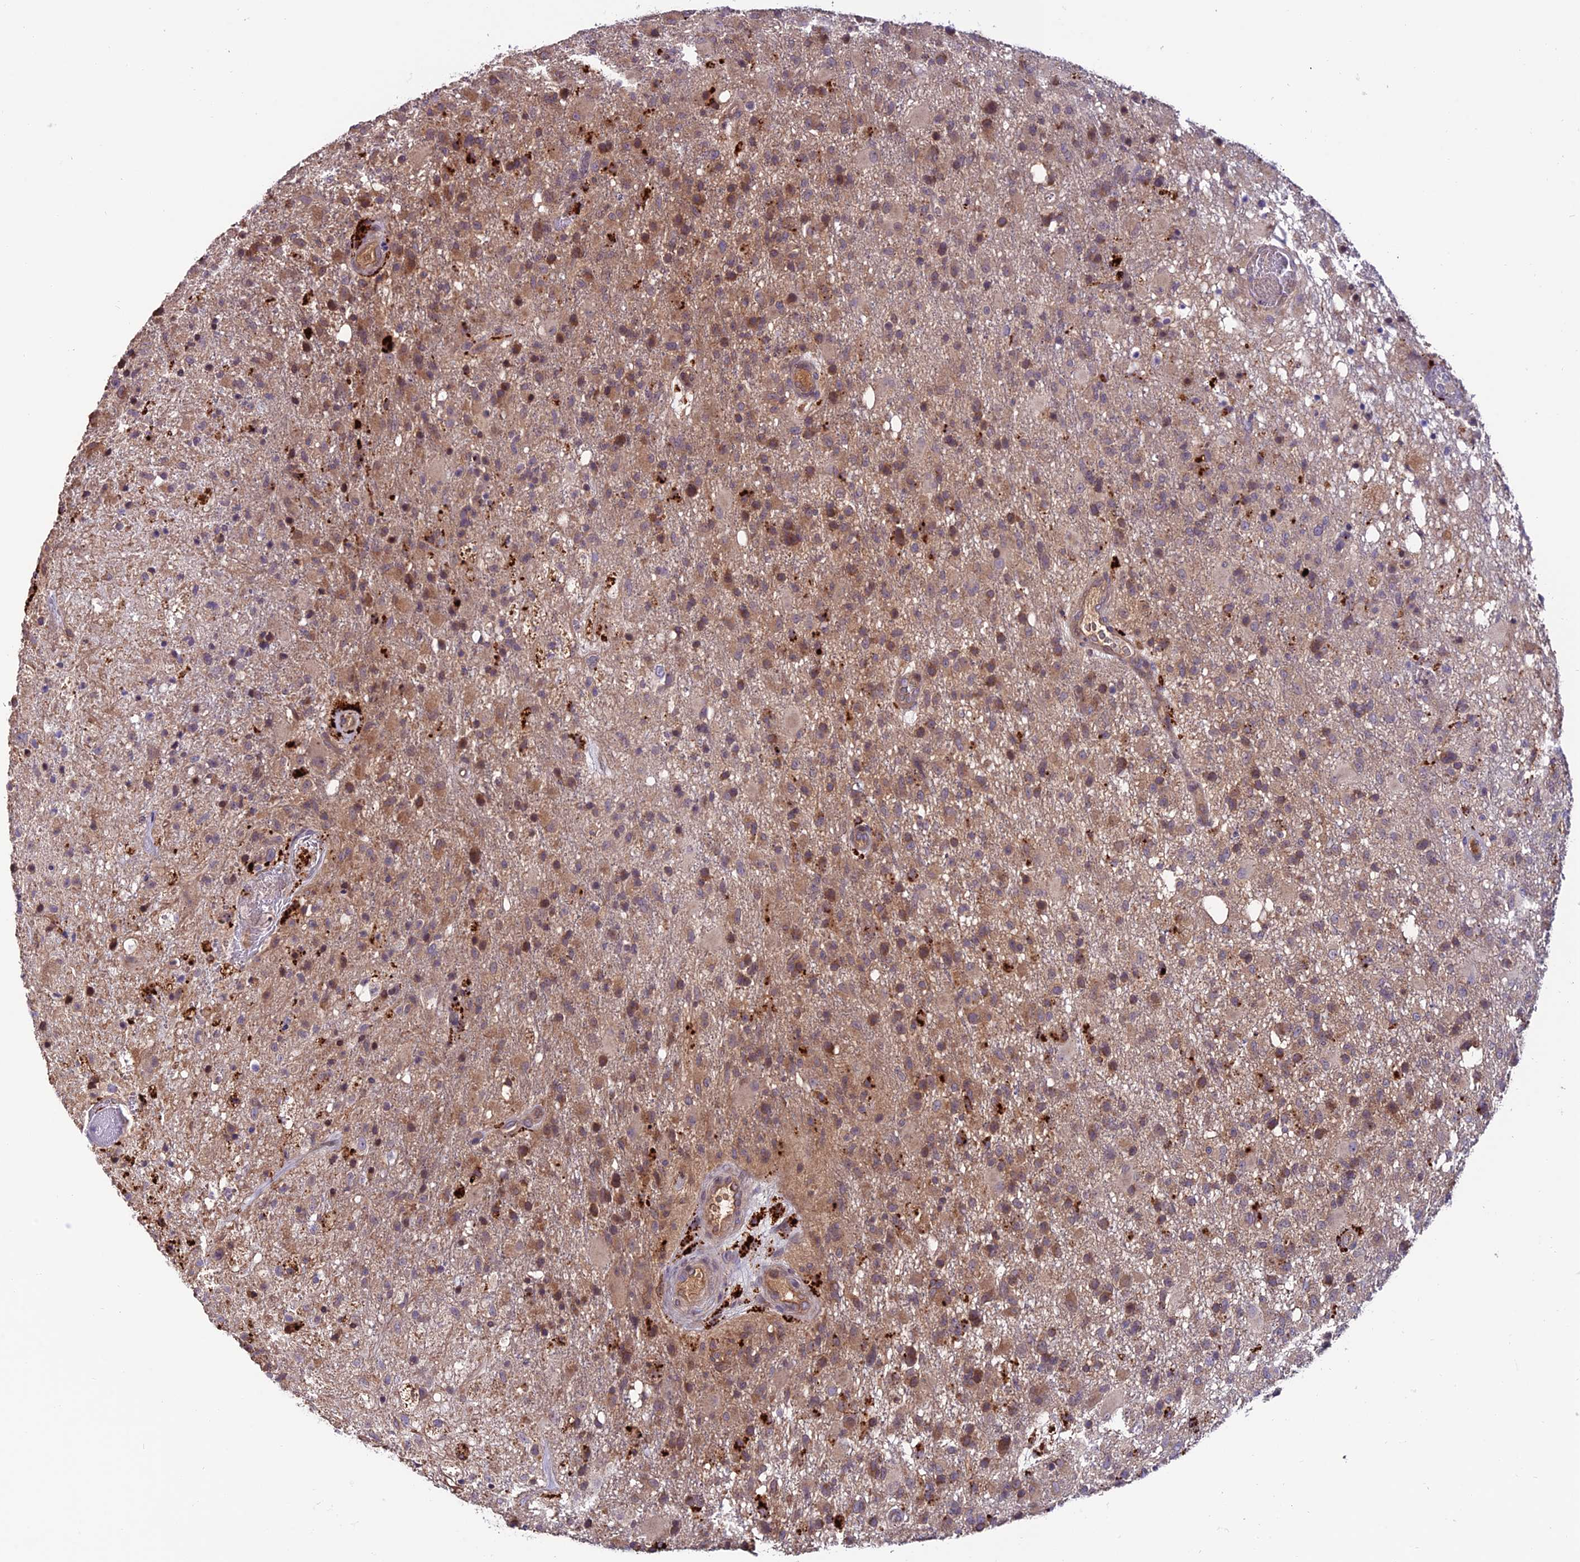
{"staining": {"intensity": "weak", "quantity": "25%-75%", "location": "cytoplasmic/membranous"}, "tissue": "glioma", "cell_type": "Tumor cells", "image_type": "cancer", "snomed": [{"axis": "morphology", "description": "Glioma, malignant, High grade"}, {"axis": "topography", "description": "Brain"}], "caption": "Tumor cells show low levels of weak cytoplasmic/membranous expression in approximately 25%-75% of cells in malignant glioma (high-grade). (DAB = brown stain, brightfield microscopy at high magnification).", "gene": "ARHGEF18", "patient": {"sex": "female", "age": 74}}